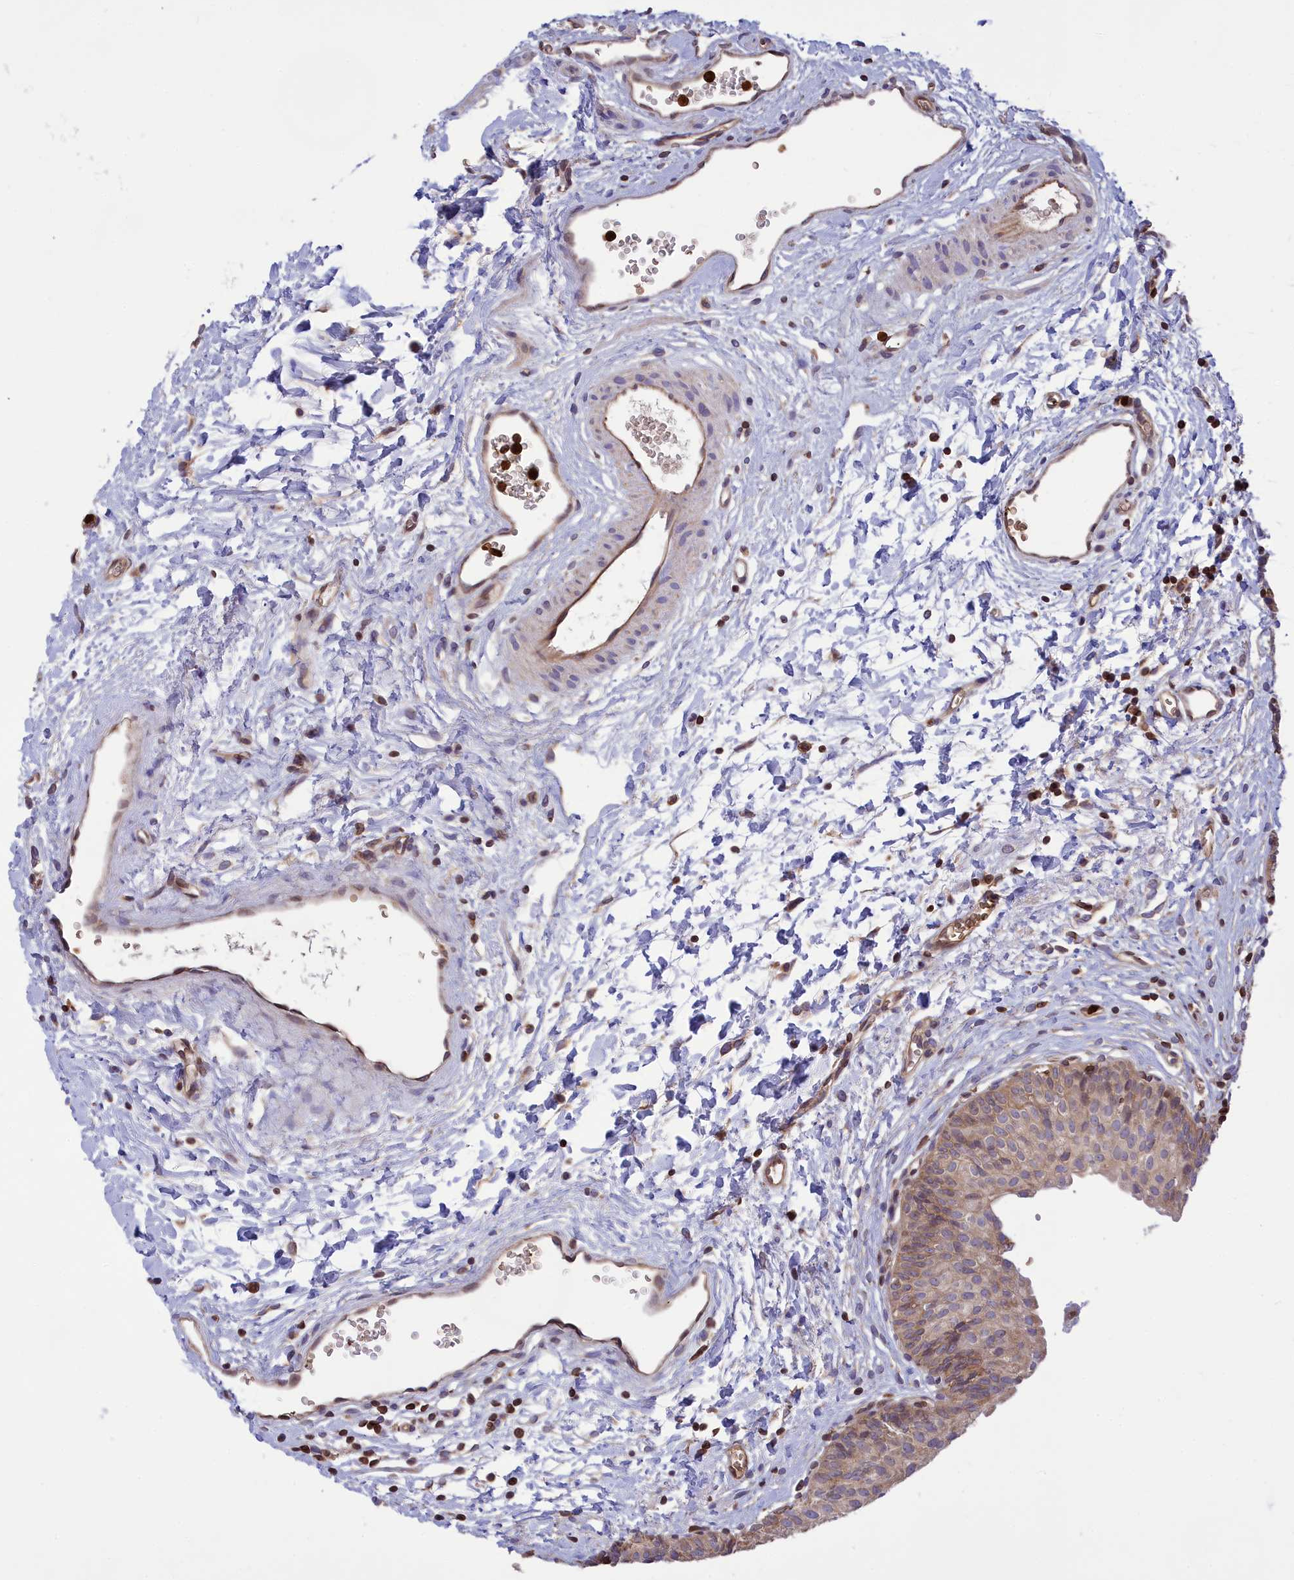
{"staining": {"intensity": "moderate", "quantity": "25%-75%", "location": "cytoplasmic/membranous"}, "tissue": "urinary bladder", "cell_type": "Urothelial cells", "image_type": "normal", "snomed": [{"axis": "morphology", "description": "Normal tissue, NOS"}, {"axis": "topography", "description": "Urinary bladder"}], "caption": "Normal urinary bladder demonstrates moderate cytoplasmic/membranous positivity in approximately 25%-75% of urothelial cells.", "gene": "PKHD1L1", "patient": {"sex": "male", "age": 51}}